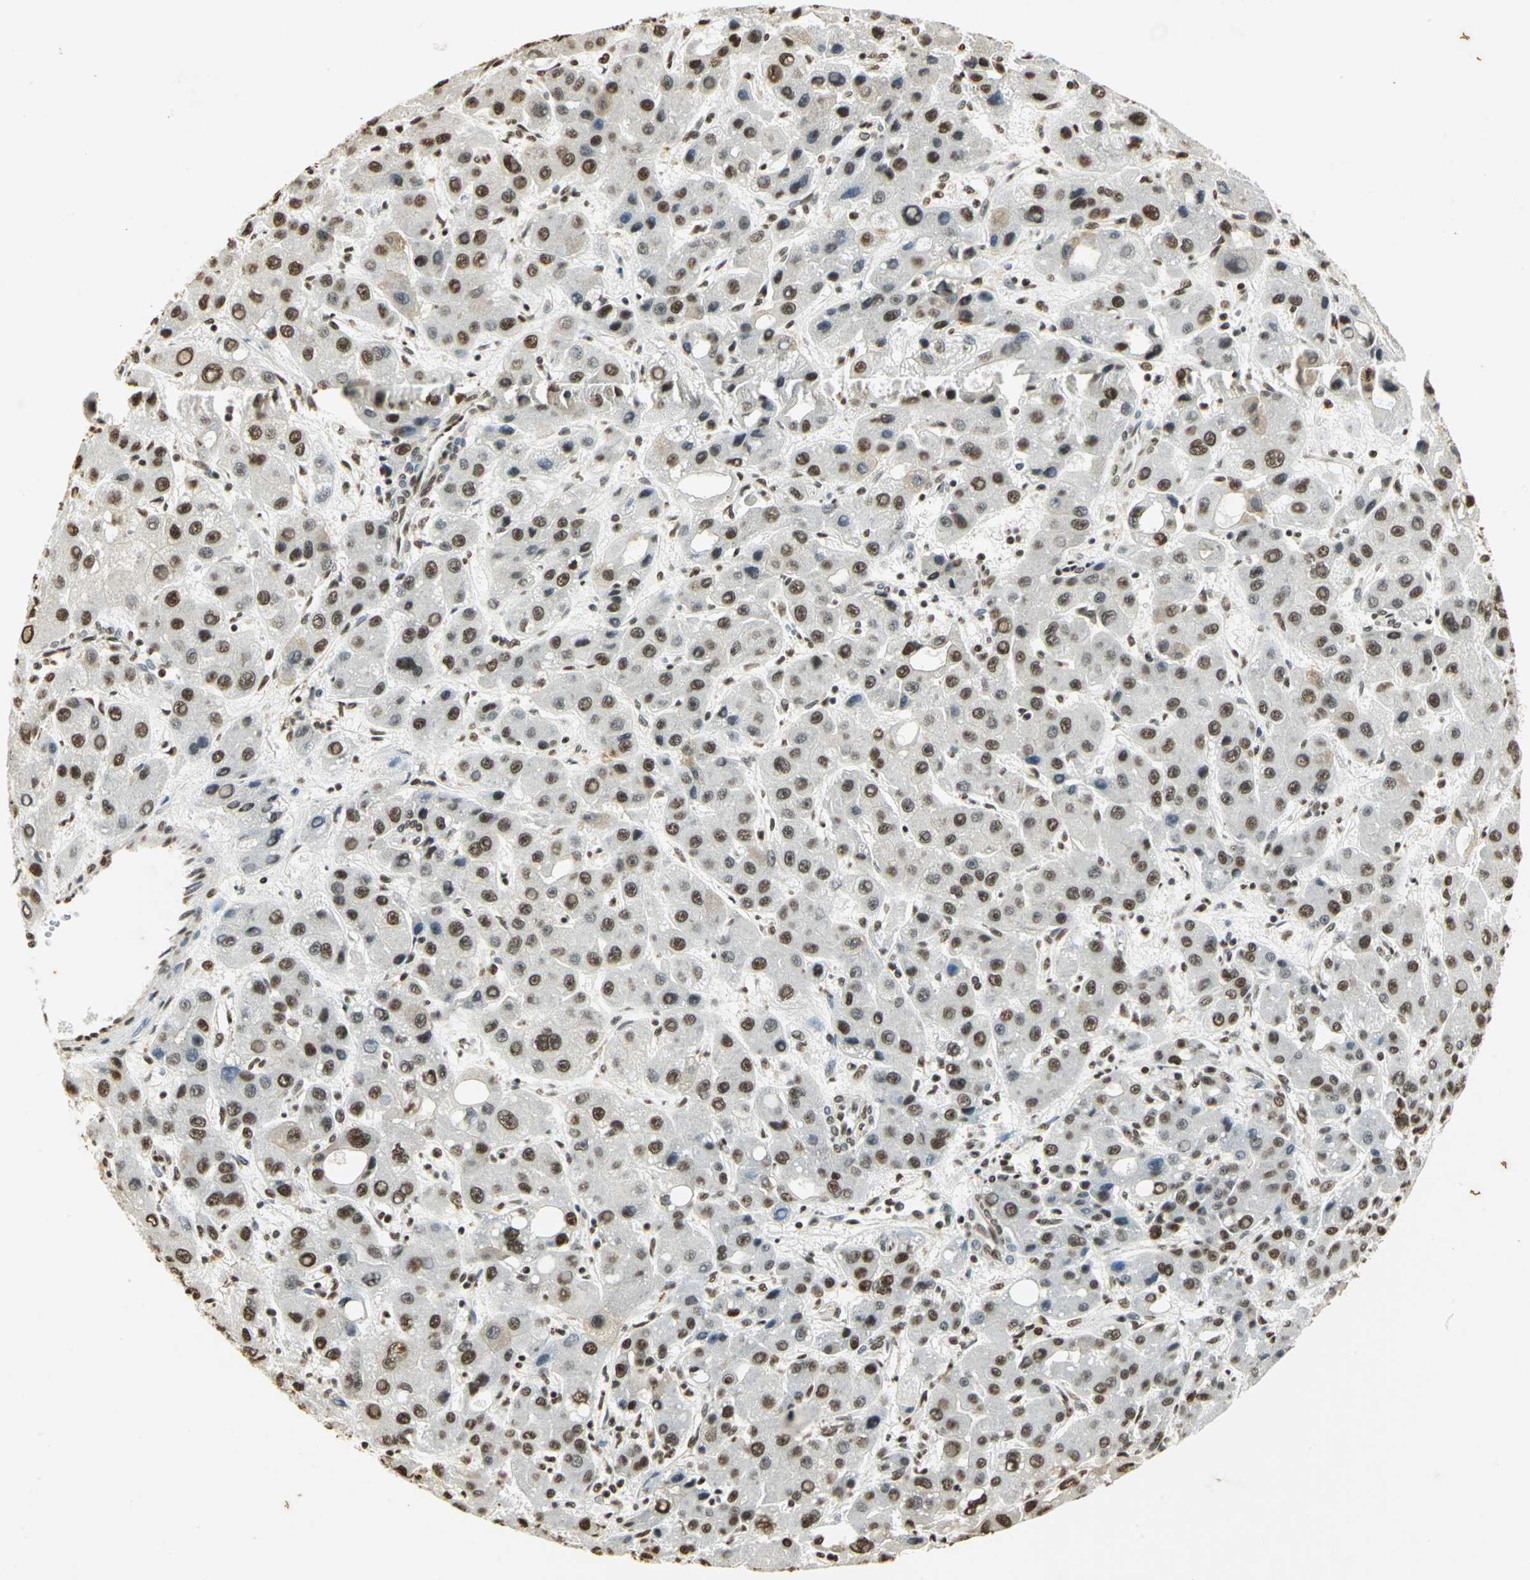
{"staining": {"intensity": "moderate", "quantity": ">75%", "location": "nuclear"}, "tissue": "liver cancer", "cell_type": "Tumor cells", "image_type": "cancer", "snomed": [{"axis": "morphology", "description": "Carcinoma, Hepatocellular, NOS"}, {"axis": "topography", "description": "Liver"}], "caption": "Hepatocellular carcinoma (liver) tissue displays moderate nuclear staining in approximately >75% of tumor cells, visualized by immunohistochemistry.", "gene": "SET", "patient": {"sex": "male", "age": 55}}